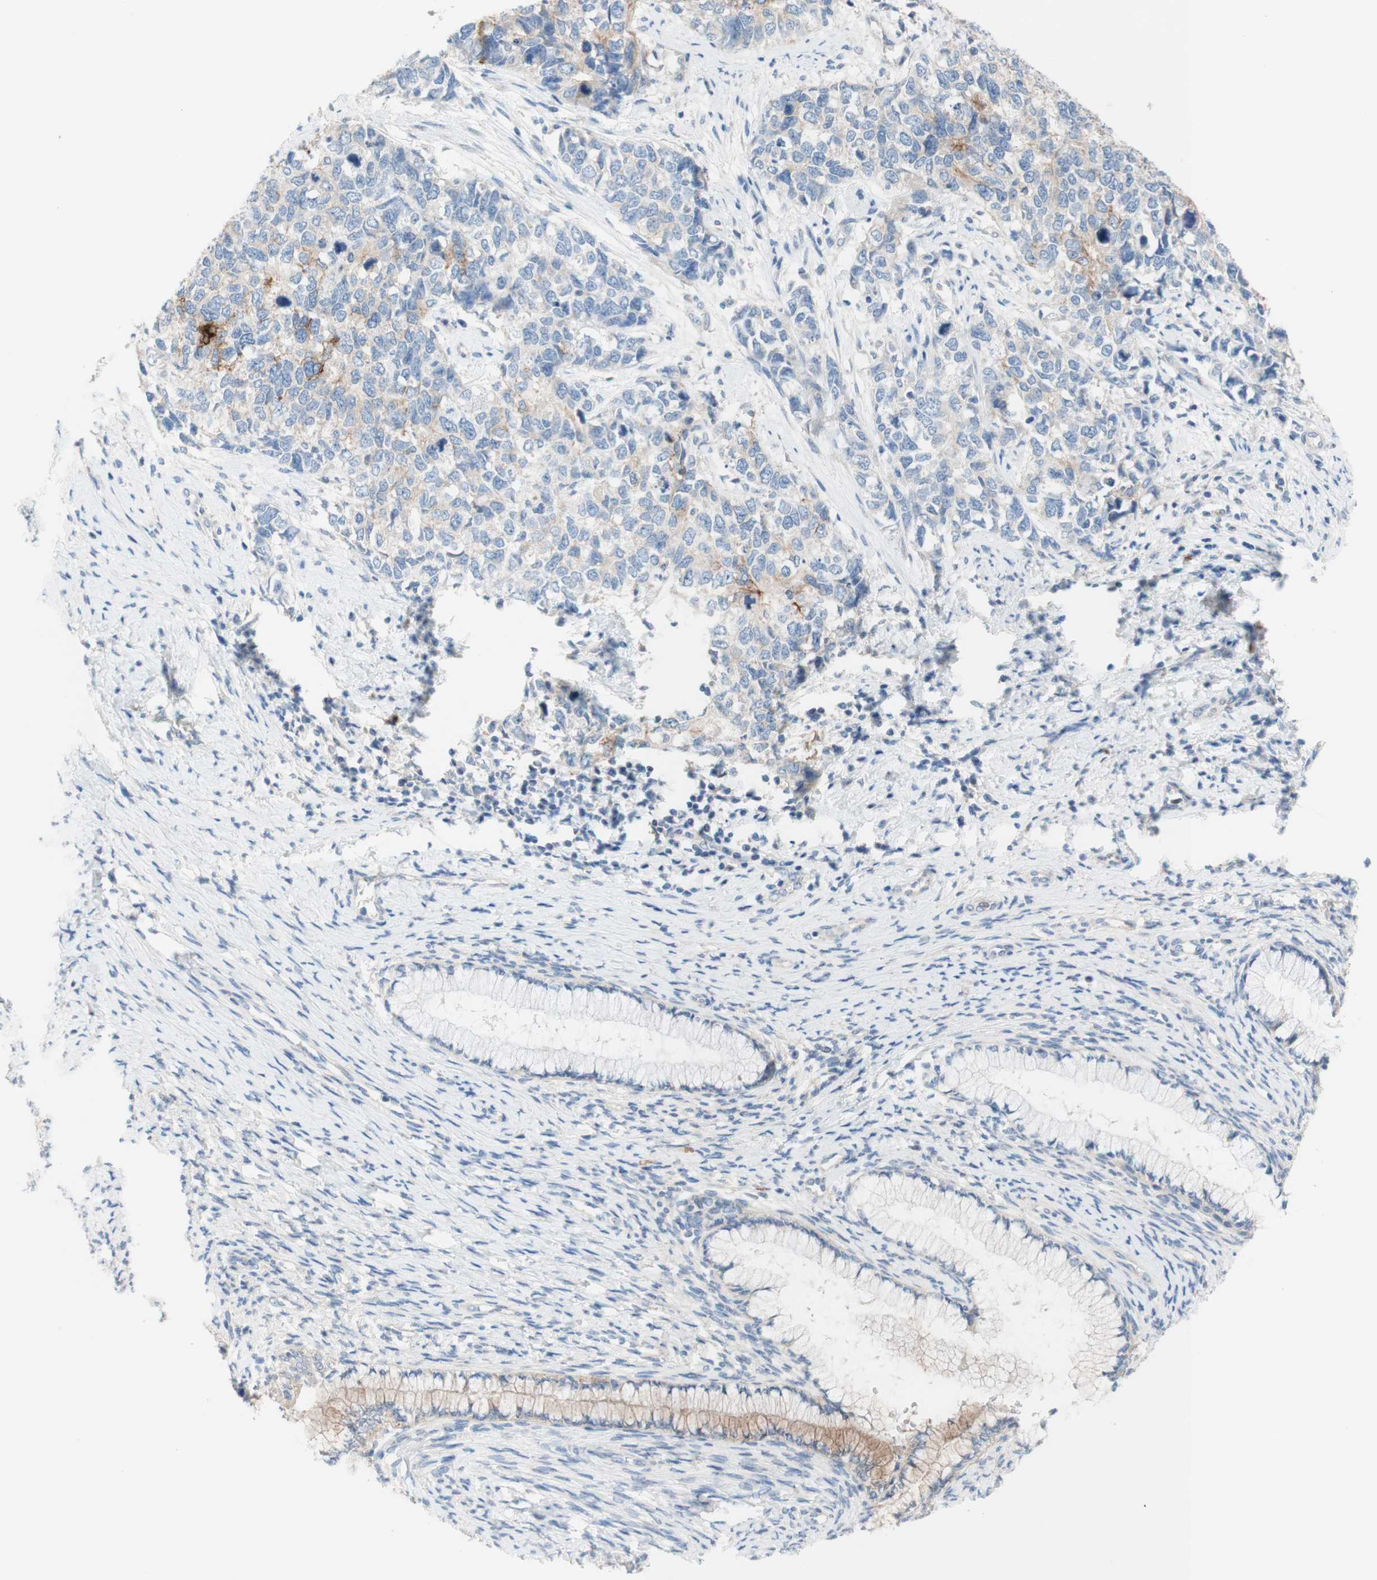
{"staining": {"intensity": "moderate", "quantity": "<25%", "location": "cytoplasmic/membranous"}, "tissue": "cervical cancer", "cell_type": "Tumor cells", "image_type": "cancer", "snomed": [{"axis": "morphology", "description": "Squamous cell carcinoma, NOS"}, {"axis": "topography", "description": "Cervix"}], "caption": "Immunohistochemistry staining of cervical squamous cell carcinoma, which demonstrates low levels of moderate cytoplasmic/membranous positivity in approximately <25% of tumor cells indicating moderate cytoplasmic/membranous protein staining. The staining was performed using DAB (brown) for protein detection and nuclei were counterstained in hematoxylin (blue).", "gene": "F3", "patient": {"sex": "female", "age": 63}}